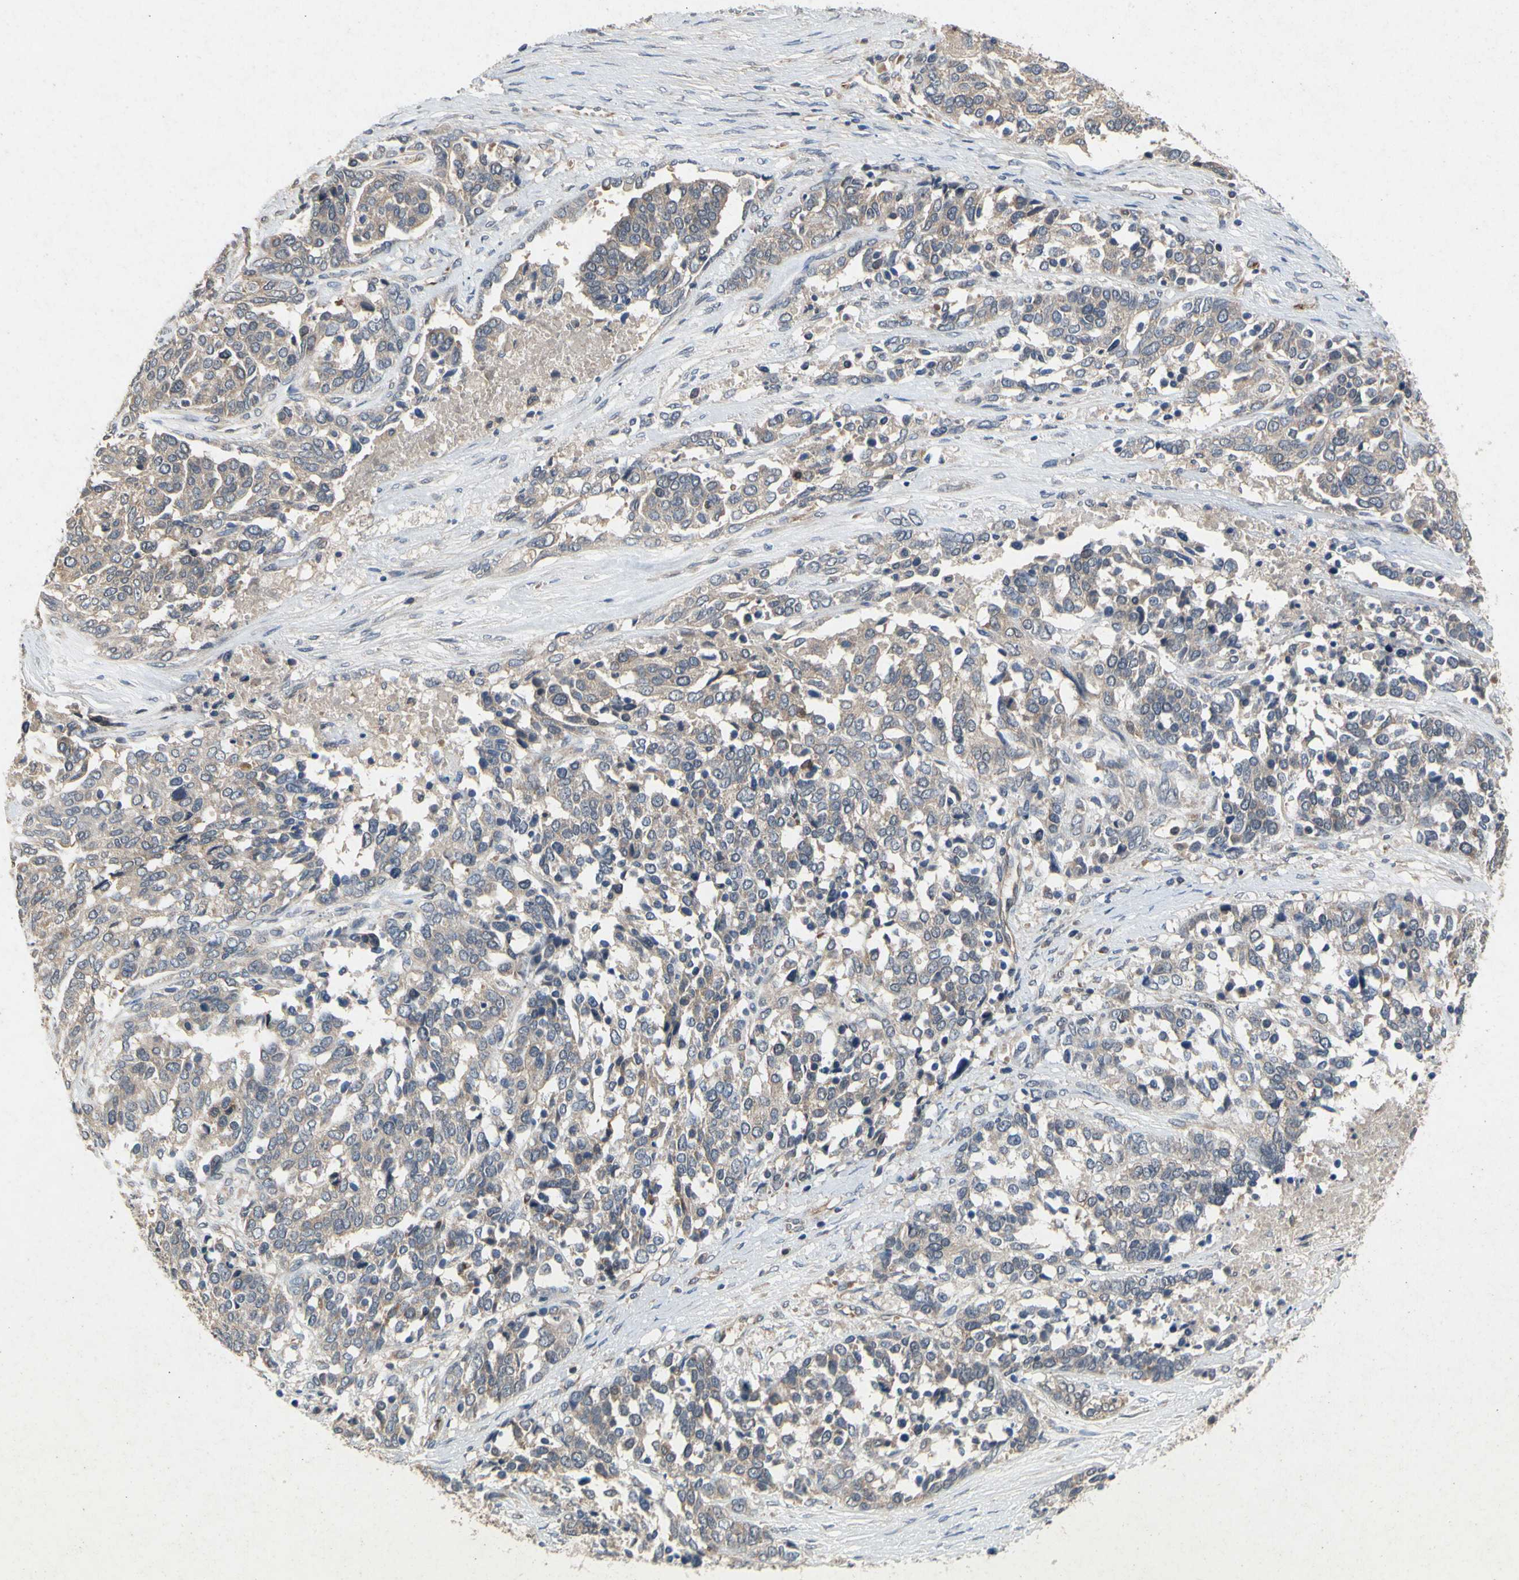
{"staining": {"intensity": "weak", "quantity": ">75%", "location": "cytoplasmic/membranous"}, "tissue": "ovarian cancer", "cell_type": "Tumor cells", "image_type": "cancer", "snomed": [{"axis": "morphology", "description": "Cystadenocarcinoma, serous, NOS"}, {"axis": "topography", "description": "Ovary"}], "caption": "Tumor cells exhibit weak cytoplasmic/membranous staining in approximately >75% of cells in ovarian cancer.", "gene": "RPS6KA1", "patient": {"sex": "female", "age": 44}}